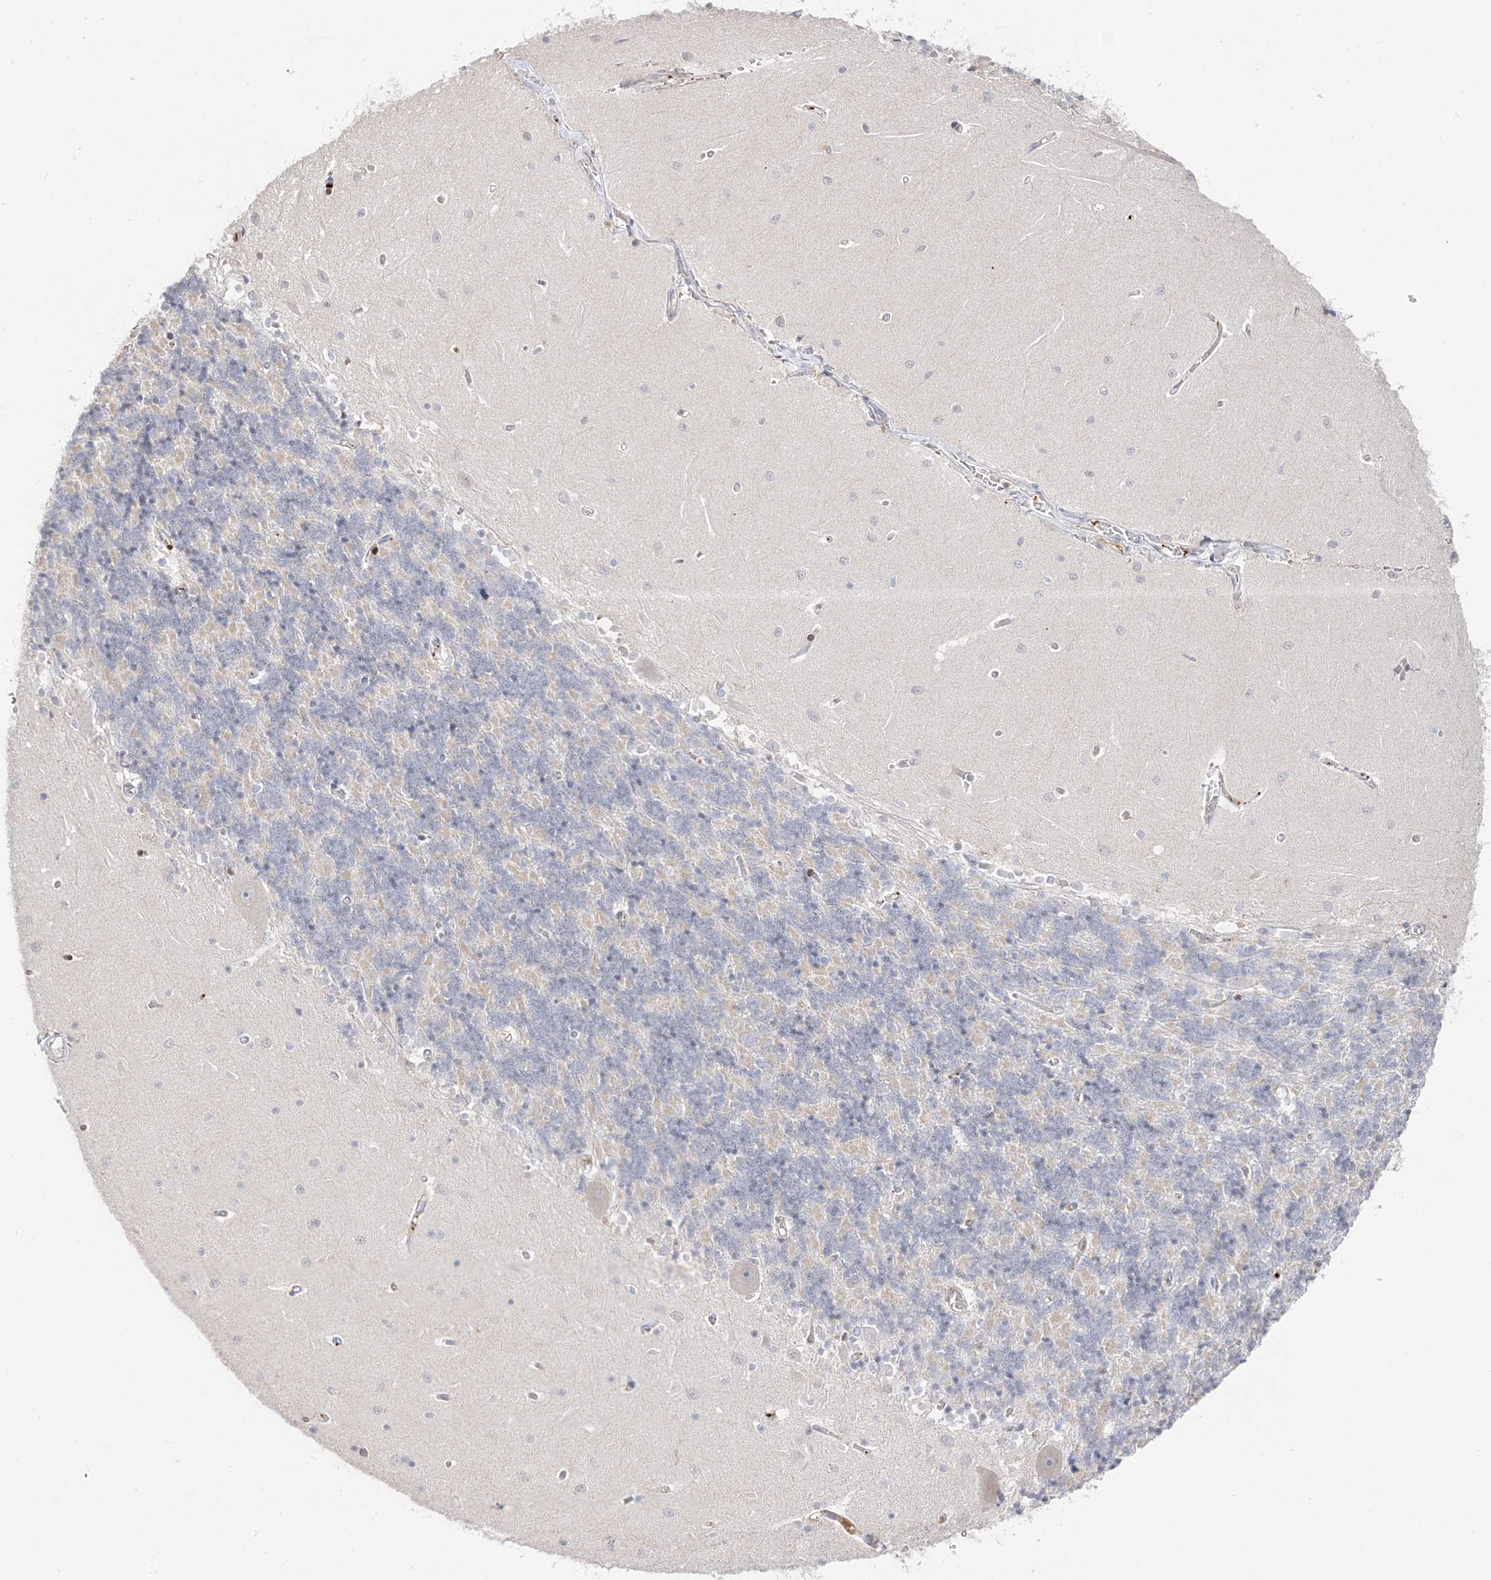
{"staining": {"intensity": "negative", "quantity": "none", "location": "none"}, "tissue": "cerebellum", "cell_type": "Cells in granular layer", "image_type": "normal", "snomed": [{"axis": "morphology", "description": "Normal tissue, NOS"}, {"axis": "topography", "description": "Cerebellum"}], "caption": "Immunohistochemistry histopathology image of unremarkable cerebellum: cerebellum stained with DAB (3,3'-diaminobenzidine) shows no significant protein staining in cells in granular layer.", "gene": "TRANK1", "patient": {"sex": "male", "age": 37}}